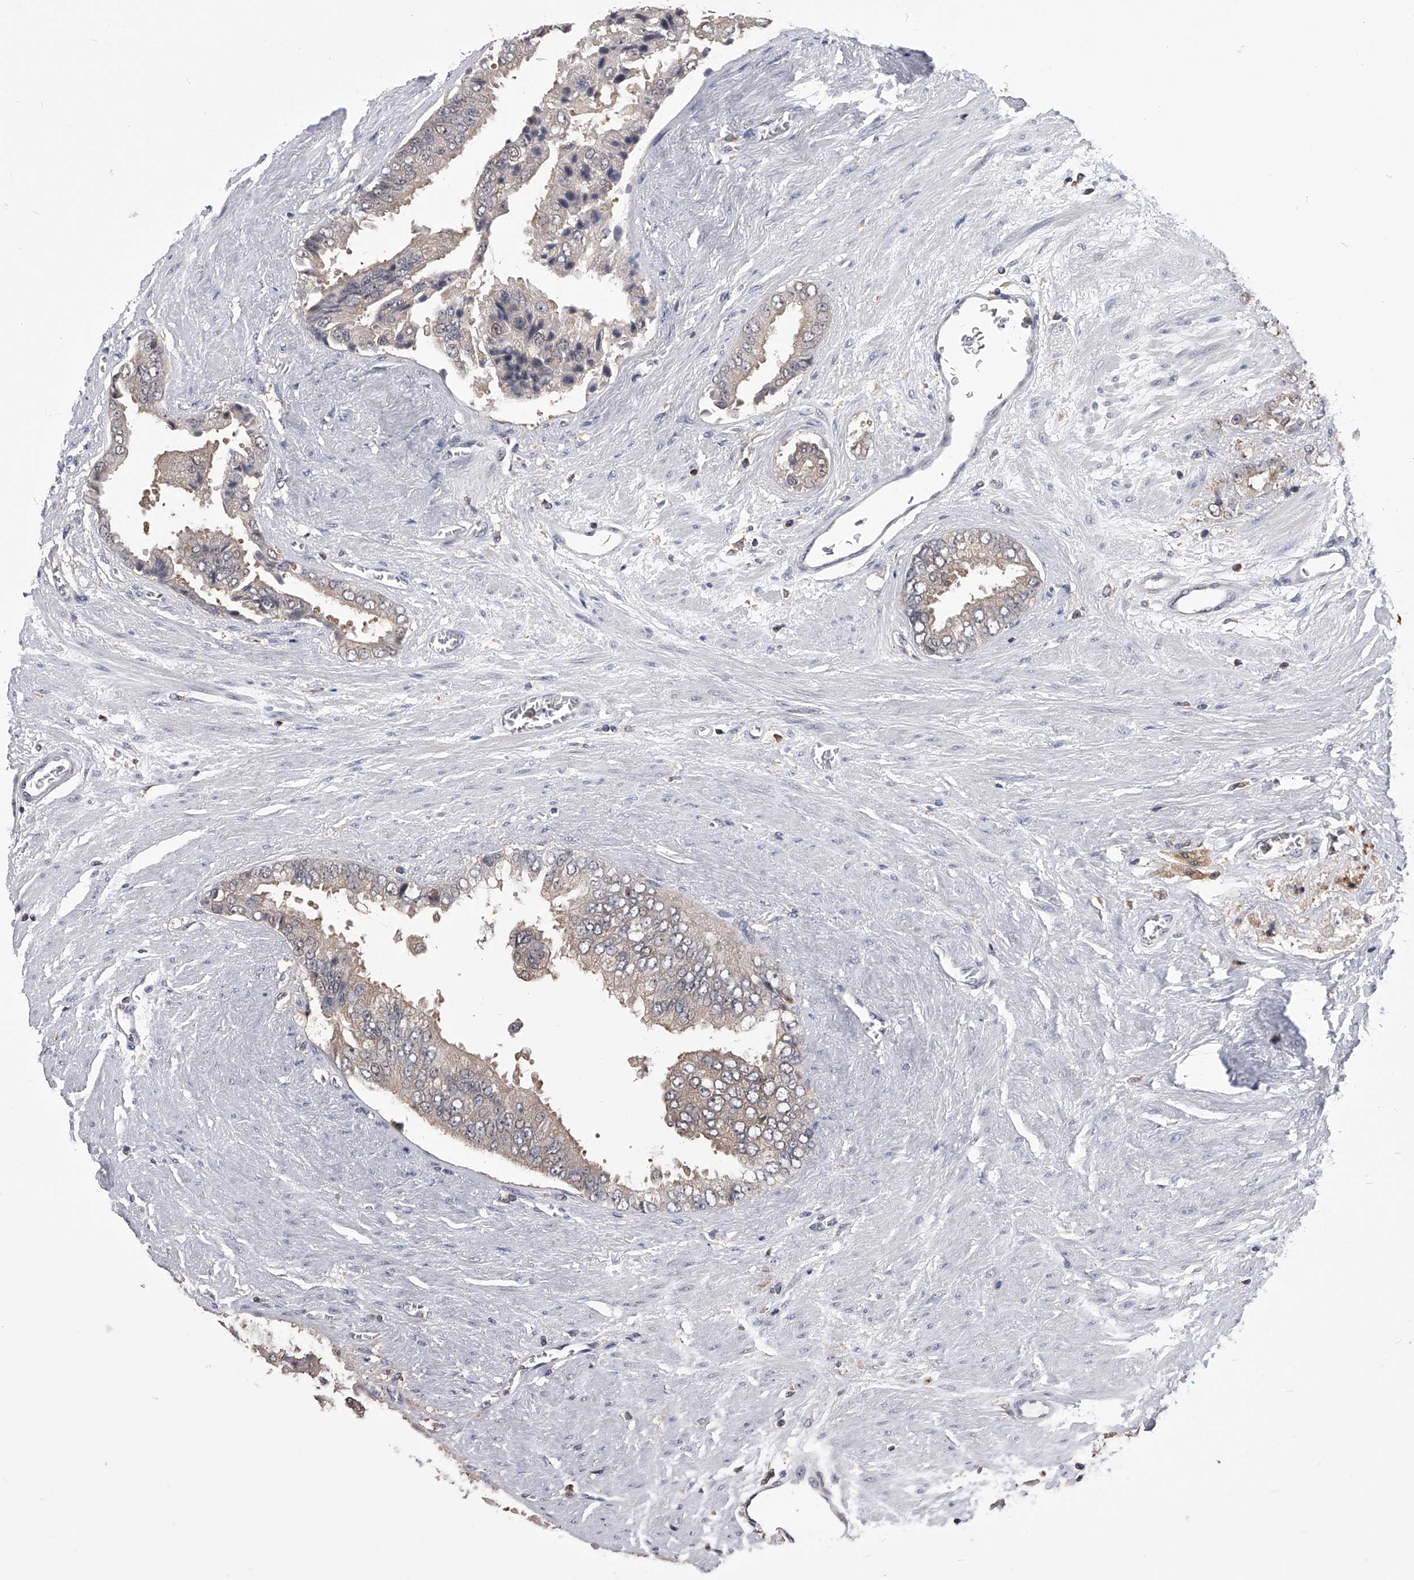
{"staining": {"intensity": "weak", "quantity": "<25%", "location": "cytoplasmic/membranous"}, "tissue": "prostate cancer", "cell_type": "Tumor cells", "image_type": "cancer", "snomed": [{"axis": "morphology", "description": "Adenocarcinoma, High grade"}, {"axis": "topography", "description": "Prostate"}], "caption": "Protein analysis of high-grade adenocarcinoma (prostate) exhibits no significant staining in tumor cells.", "gene": "PAN3", "patient": {"sex": "male", "age": 58}}